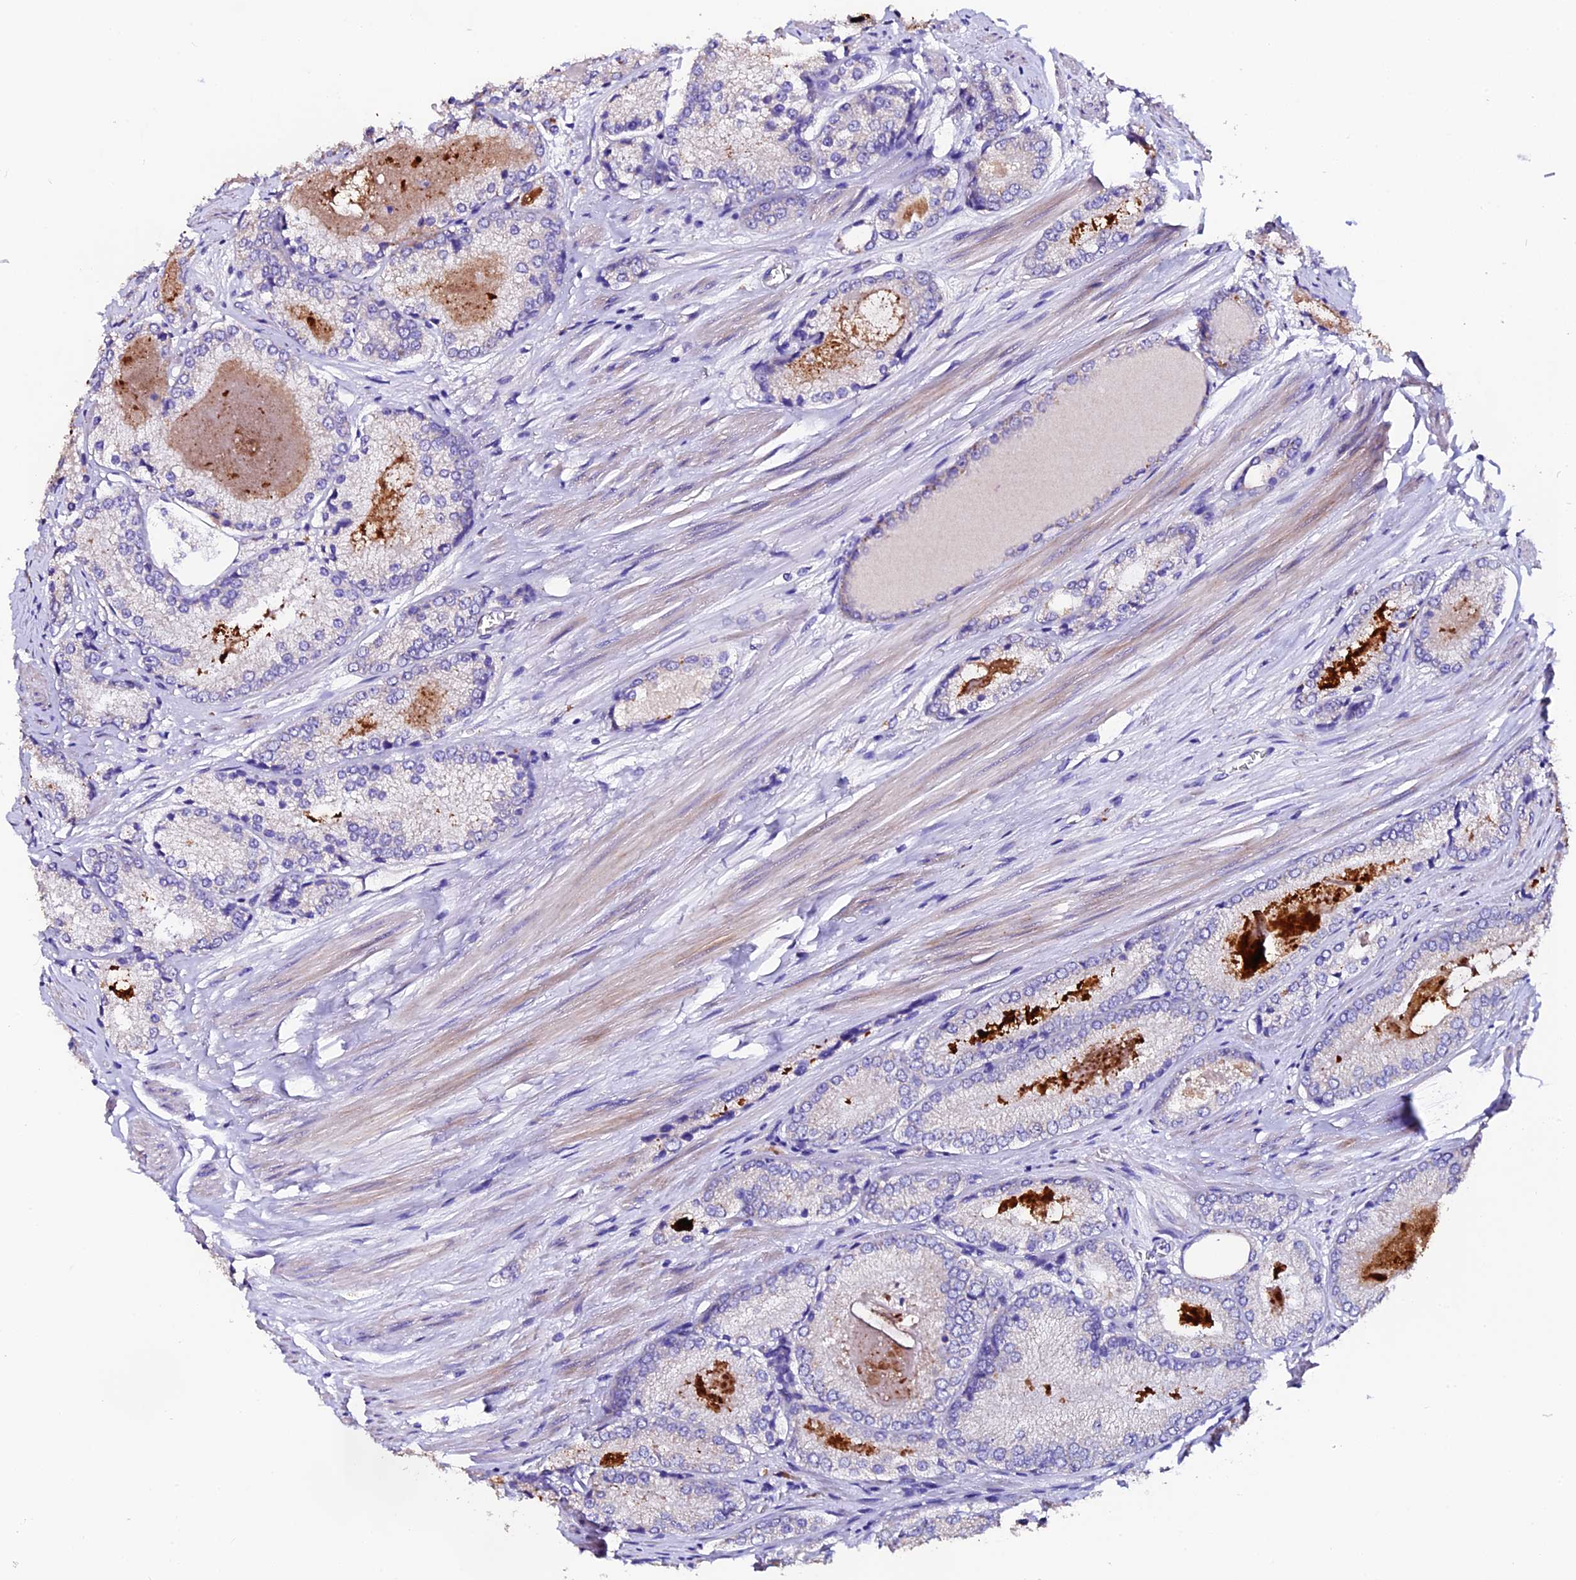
{"staining": {"intensity": "negative", "quantity": "none", "location": "none"}, "tissue": "prostate cancer", "cell_type": "Tumor cells", "image_type": "cancer", "snomed": [{"axis": "morphology", "description": "Adenocarcinoma, Low grade"}, {"axis": "topography", "description": "Prostate"}], "caption": "Immunohistochemical staining of prostate cancer (adenocarcinoma (low-grade)) reveals no significant positivity in tumor cells.", "gene": "FBXW9", "patient": {"sex": "male", "age": 68}}